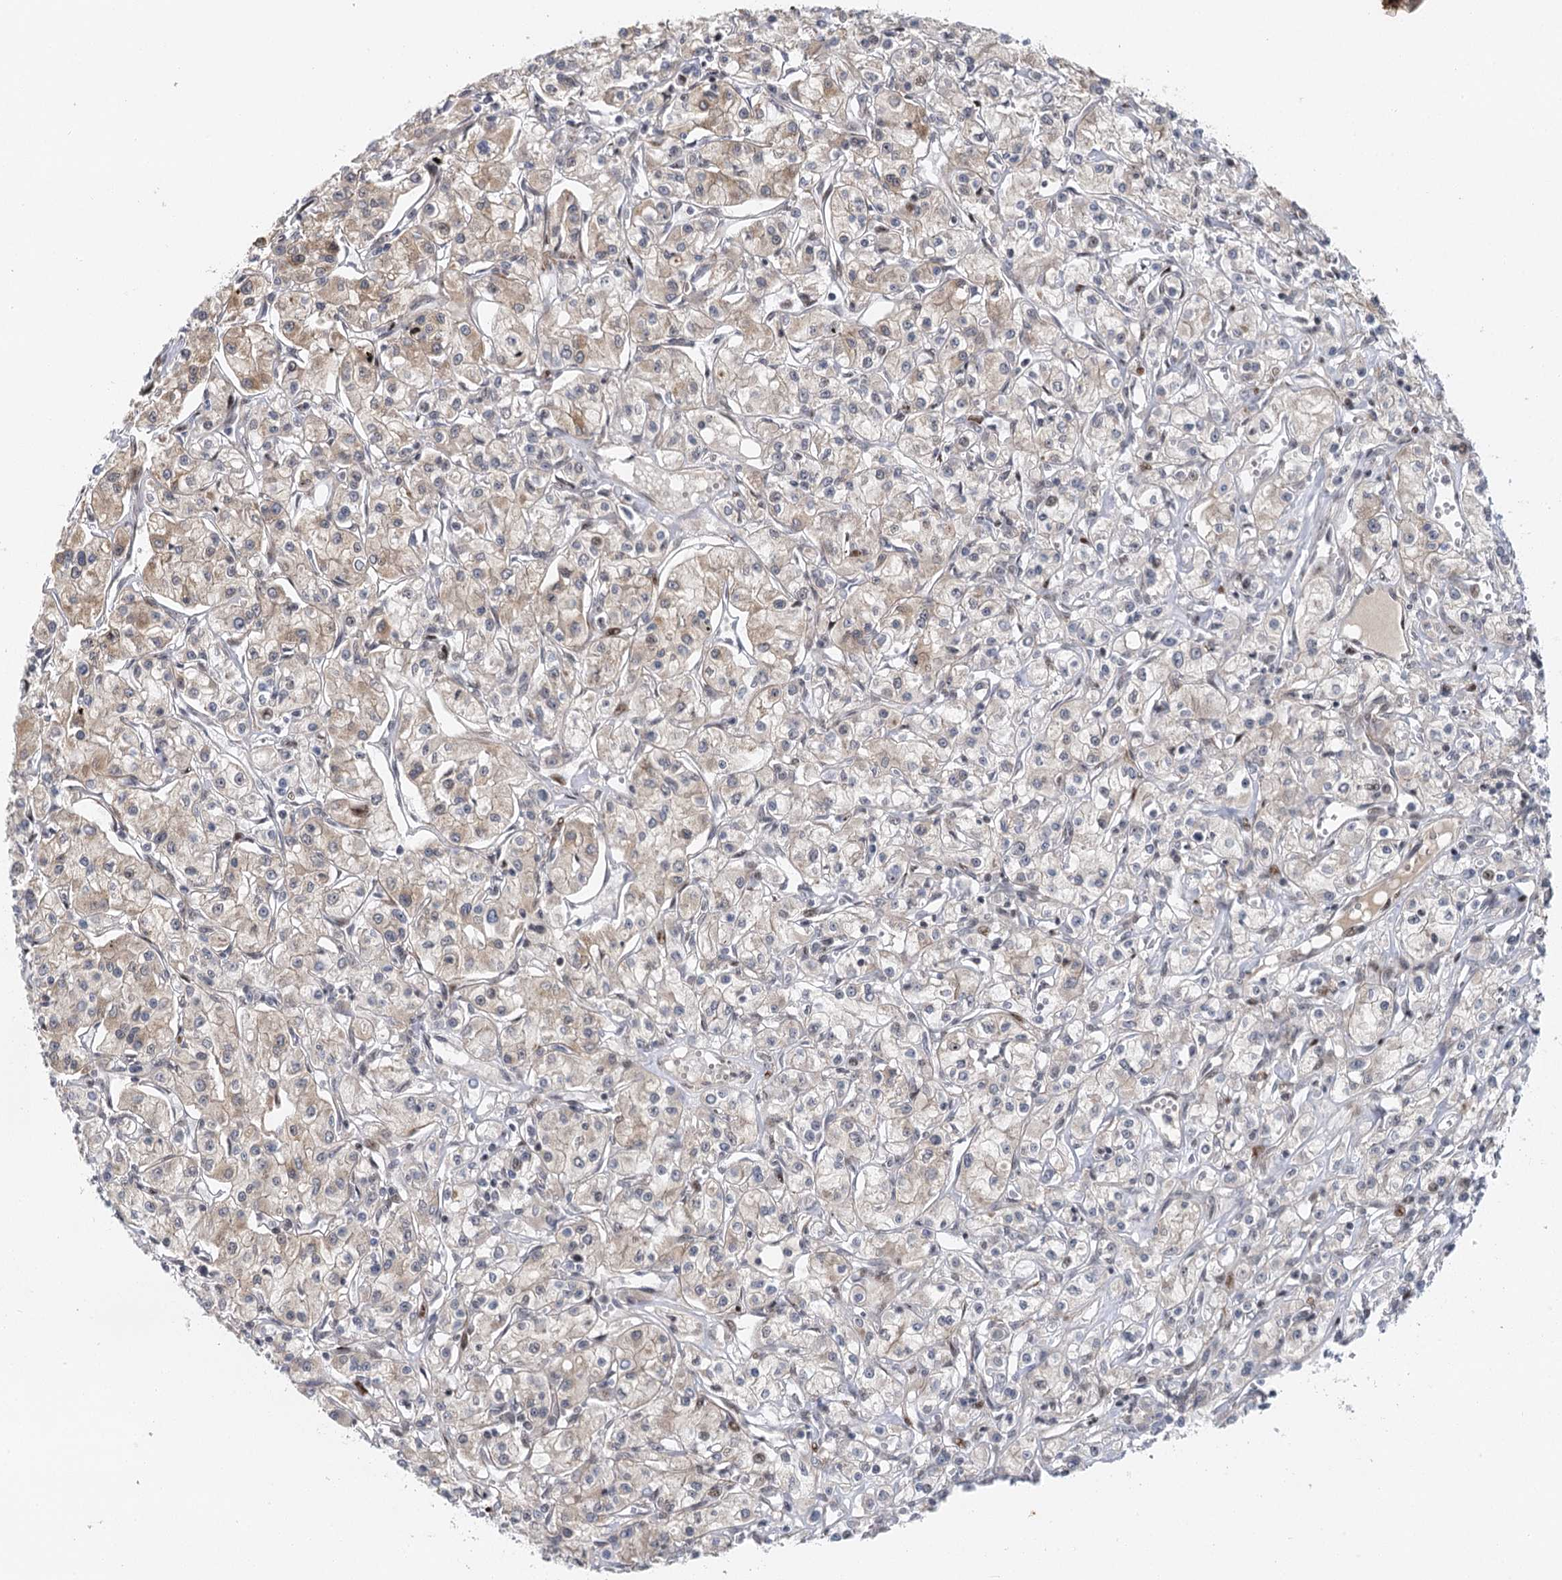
{"staining": {"intensity": "weak", "quantity": "25%-75%", "location": "cytoplasmic/membranous"}, "tissue": "renal cancer", "cell_type": "Tumor cells", "image_type": "cancer", "snomed": [{"axis": "morphology", "description": "Adenocarcinoma, NOS"}, {"axis": "topography", "description": "Kidney"}], "caption": "Protein expression by immunohistochemistry demonstrates weak cytoplasmic/membranous positivity in approximately 25%-75% of tumor cells in renal cancer.", "gene": "IL11RA", "patient": {"sex": "female", "age": 59}}